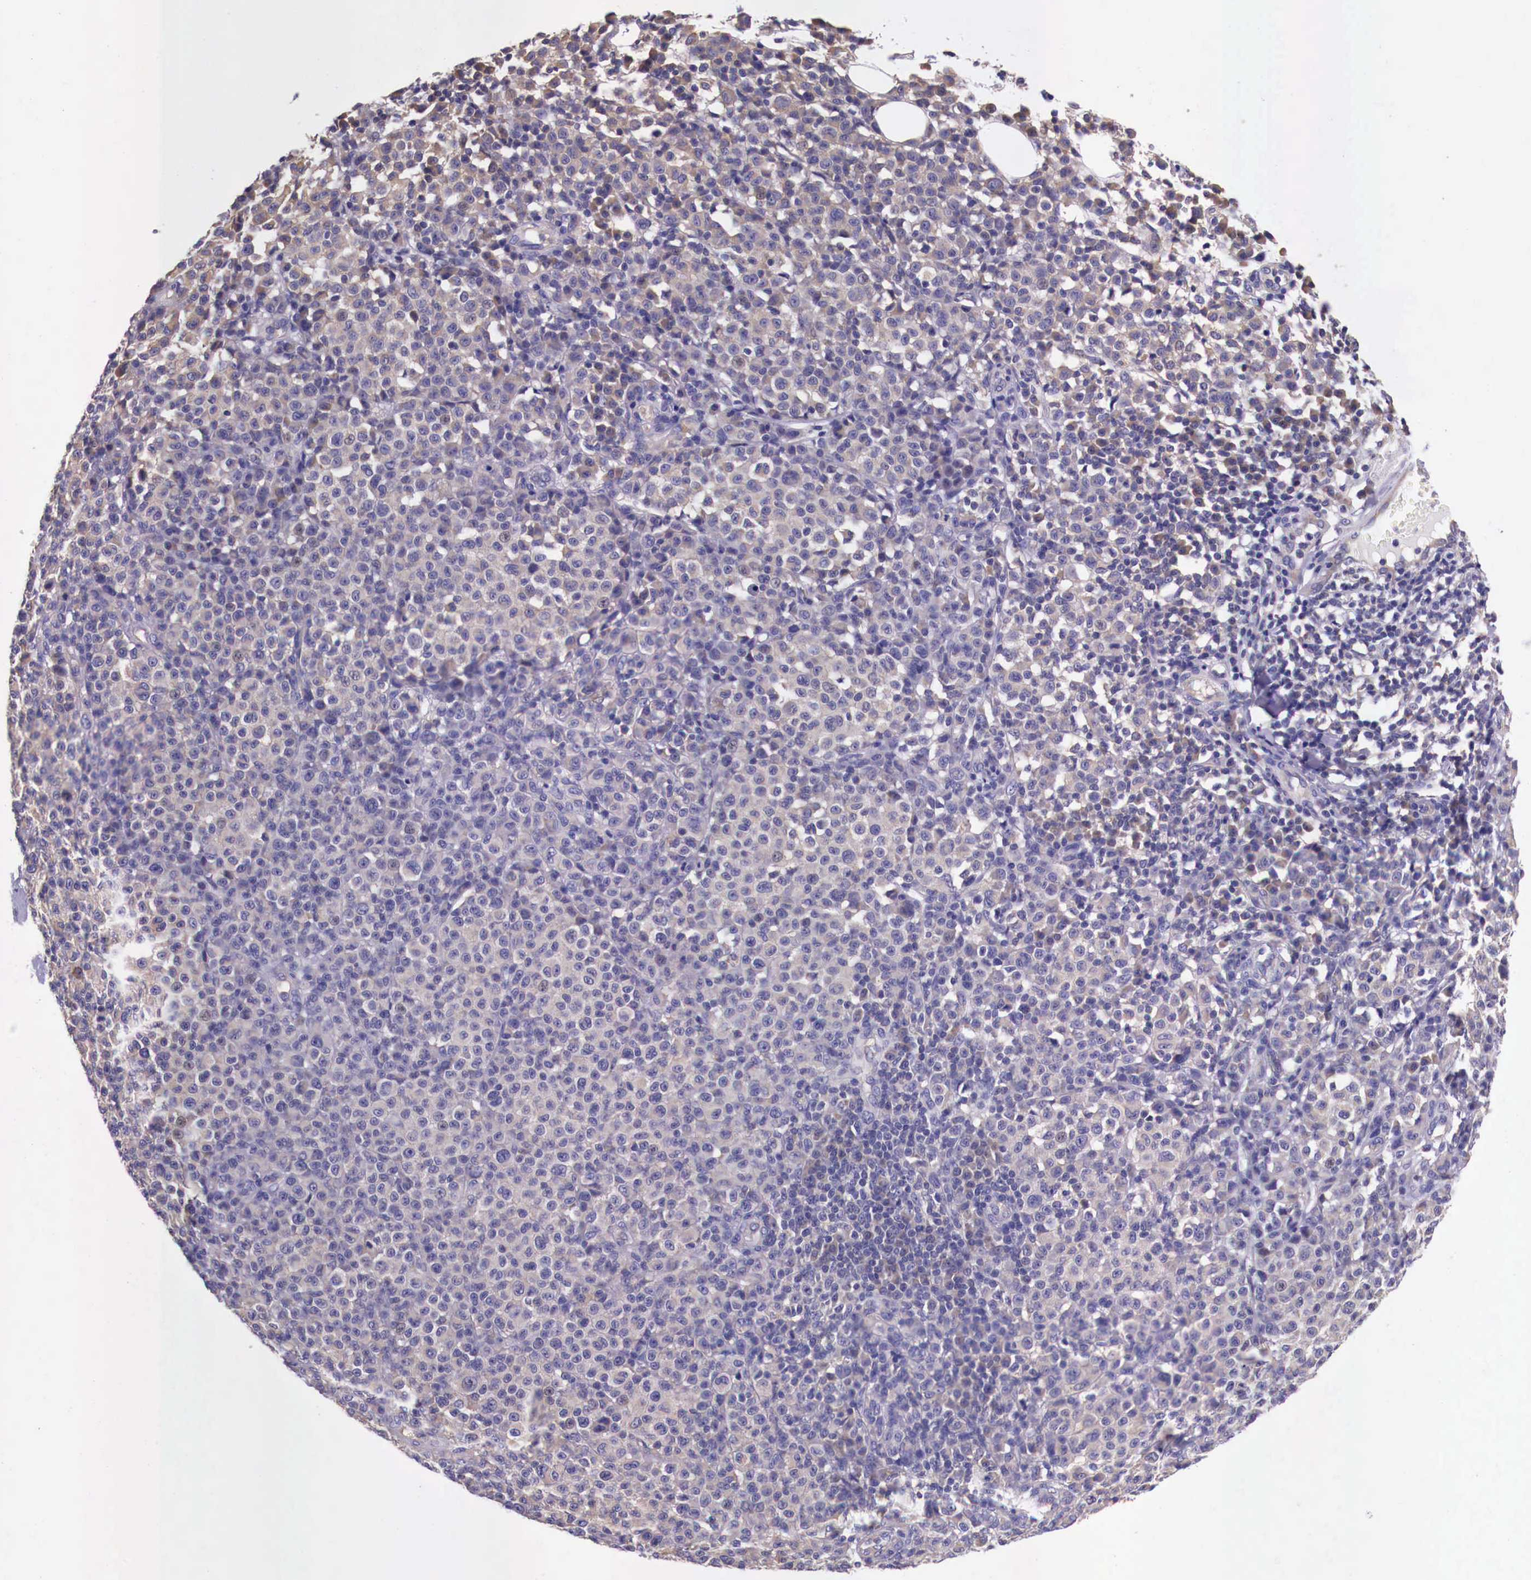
{"staining": {"intensity": "weak", "quantity": "25%-75%", "location": "cytoplasmic/membranous"}, "tissue": "melanoma", "cell_type": "Tumor cells", "image_type": "cancer", "snomed": [{"axis": "morphology", "description": "Malignant melanoma, Metastatic site"}, {"axis": "topography", "description": "Skin"}], "caption": "Immunohistochemical staining of human malignant melanoma (metastatic site) demonstrates weak cytoplasmic/membranous protein expression in about 25%-75% of tumor cells.", "gene": "GRIPAP1", "patient": {"sex": "male", "age": 32}}